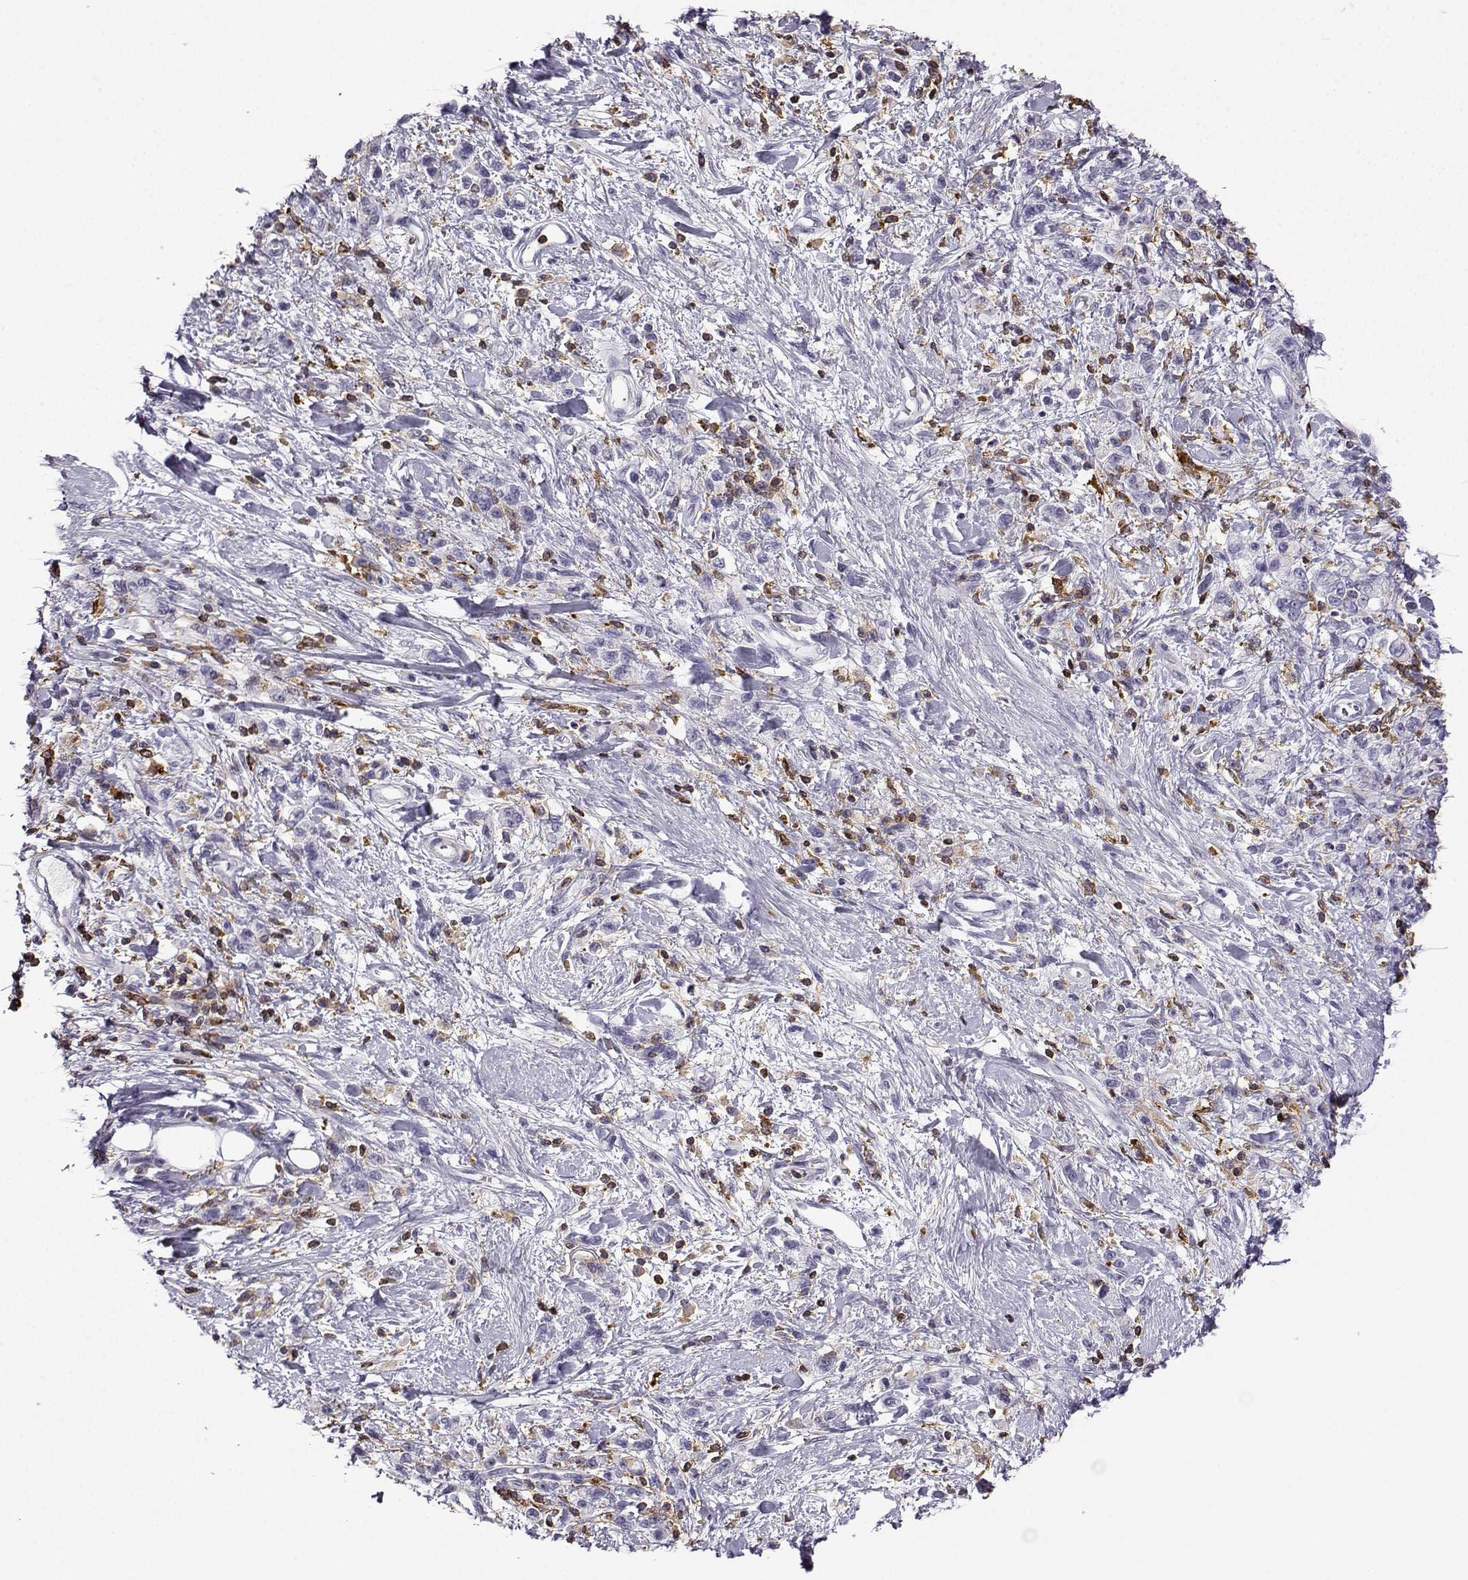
{"staining": {"intensity": "negative", "quantity": "none", "location": "none"}, "tissue": "stomach cancer", "cell_type": "Tumor cells", "image_type": "cancer", "snomed": [{"axis": "morphology", "description": "Adenocarcinoma, NOS"}, {"axis": "topography", "description": "Stomach"}], "caption": "Tumor cells show no significant protein staining in stomach cancer.", "gene": "DOCK10", "patient": {"sex": "male", "age": 77}}